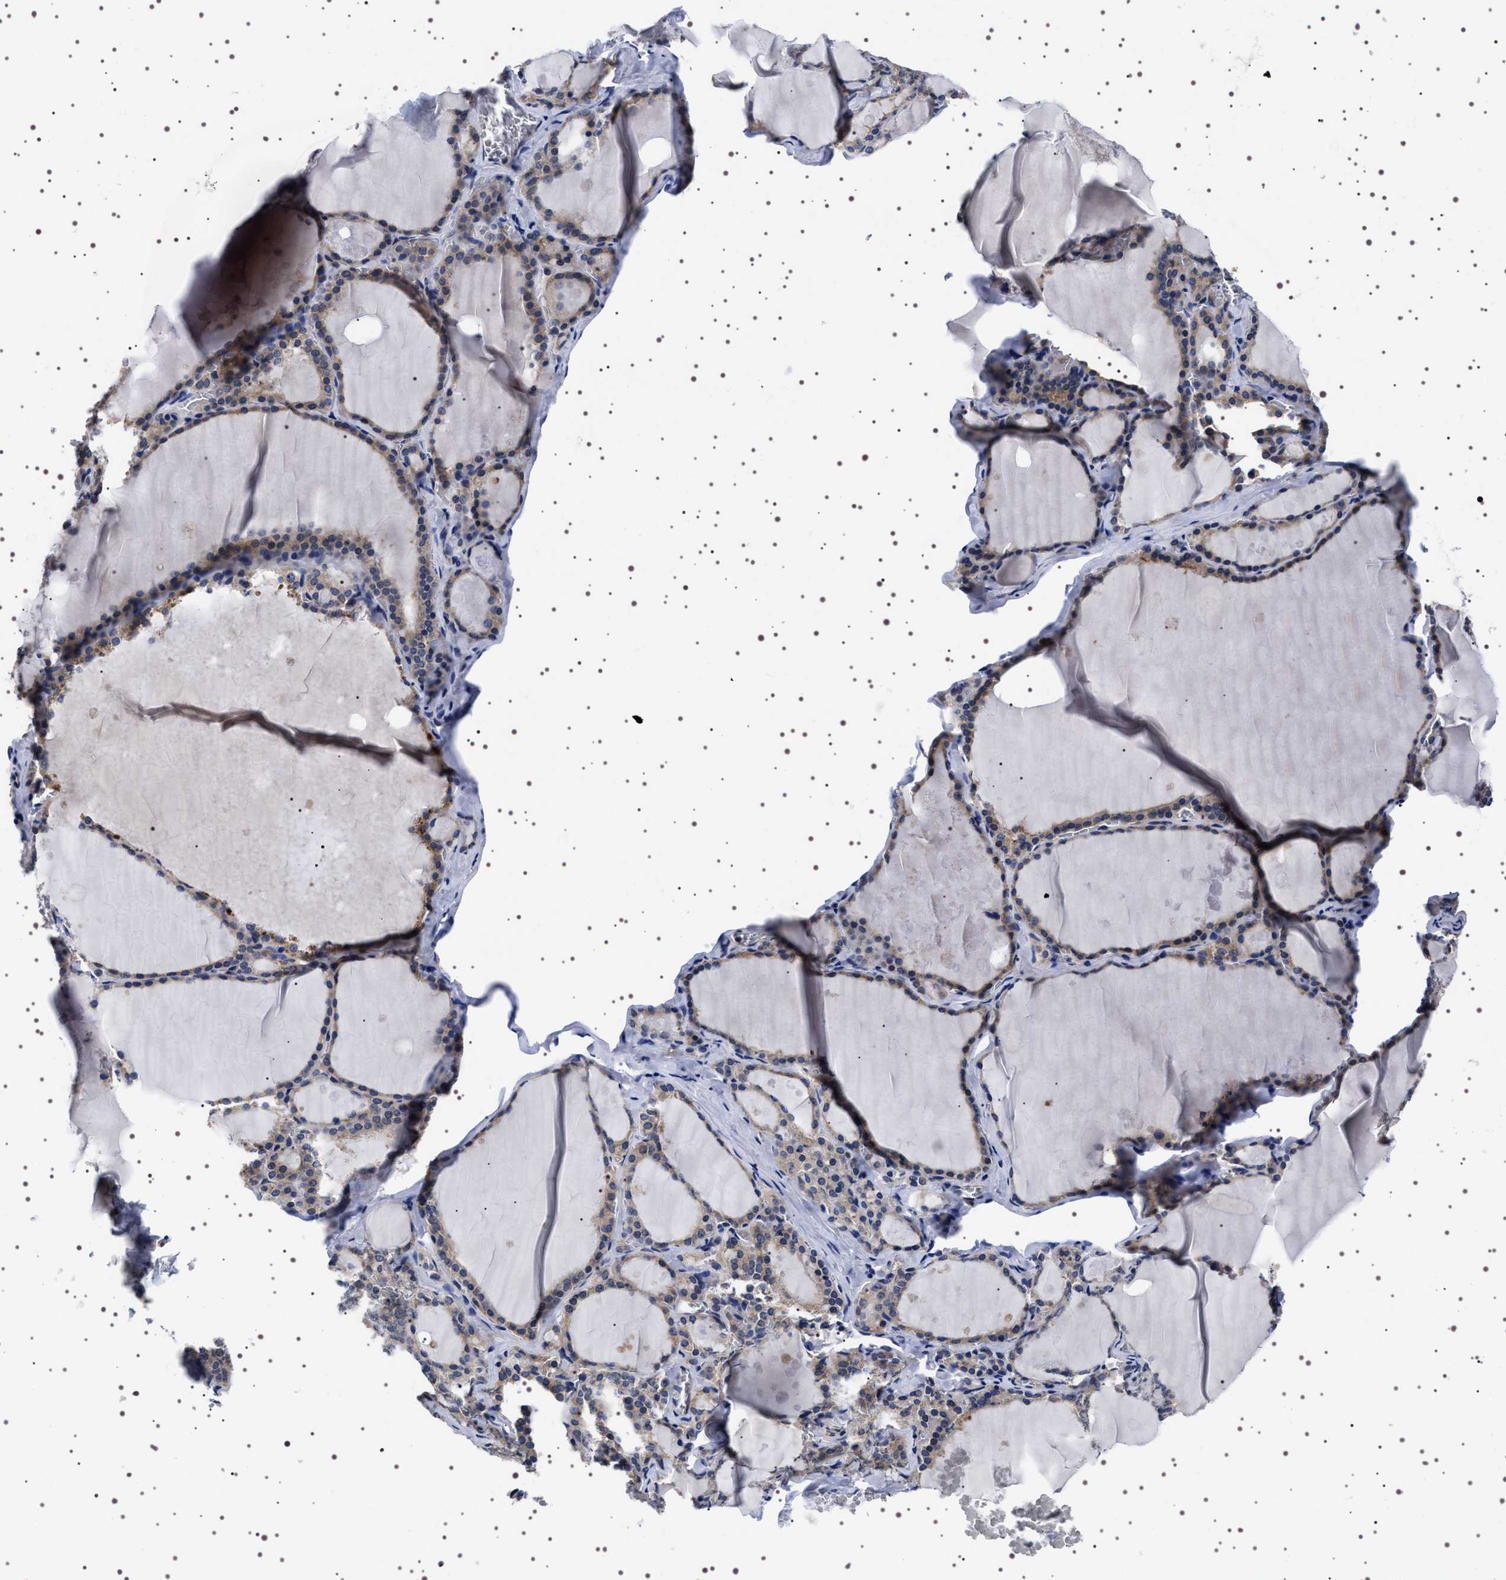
{"staining": {"intensity": "strong", "quantity": "25%-75%", "location": "cytoplasmic/membranous"}, "tissue": "thyroid gland", "cell_type": "Glandular cells", "image_type": "normal", "snomed": [{"axis": "morphology", "description": "Normal tissue, NOS"}, {"axis": "topography", "description": "Thyroid gland"}], "caption": "This micrograph reveals immunohistochemistry staining of normal thyroid gland, with high strong cytoplasmic/membranous staining in about 25%-75% of glandular cells.", "gene": "DARS1", "patient": {"sex": "male", "age": 56}}